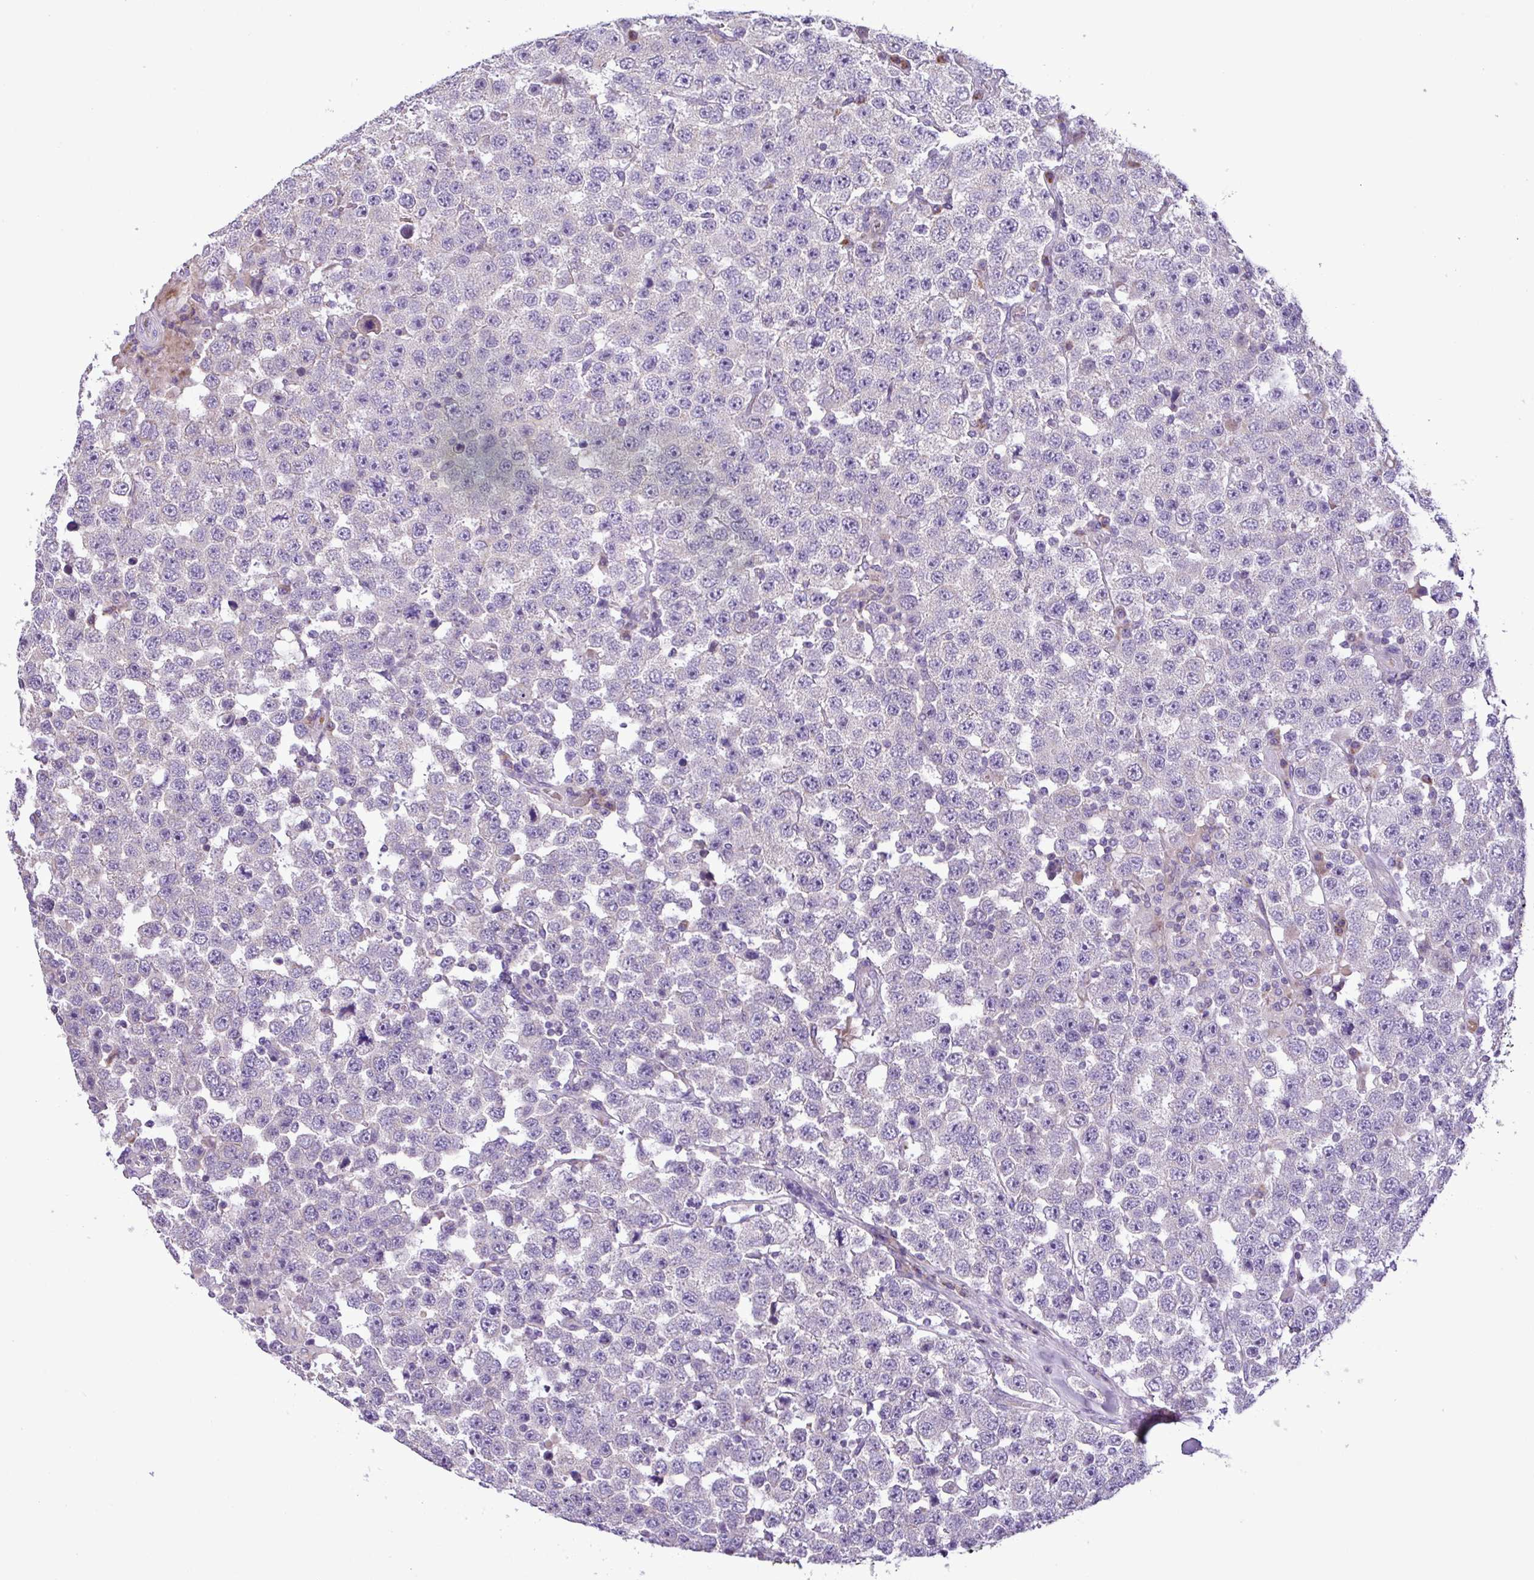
{"staining": {"intensity": "negative", "quantity": "none", "location": "none"}, "tissue": "testis cancer", "cell_type": "Tumor cells", "image_type": "cancer", "snomed": [{"axis": "morphology", "description": "Seminoma, NOS"}, {"axis": "topography", "description": "Testis"}], "caption": "There is no significant staining in tumor cells of testis seminoma. (DAB IHC visualized using brightfield microscopy, high magnification).", "gene": "FAM183A", "patient": {"sex": "male", "age": 28}}